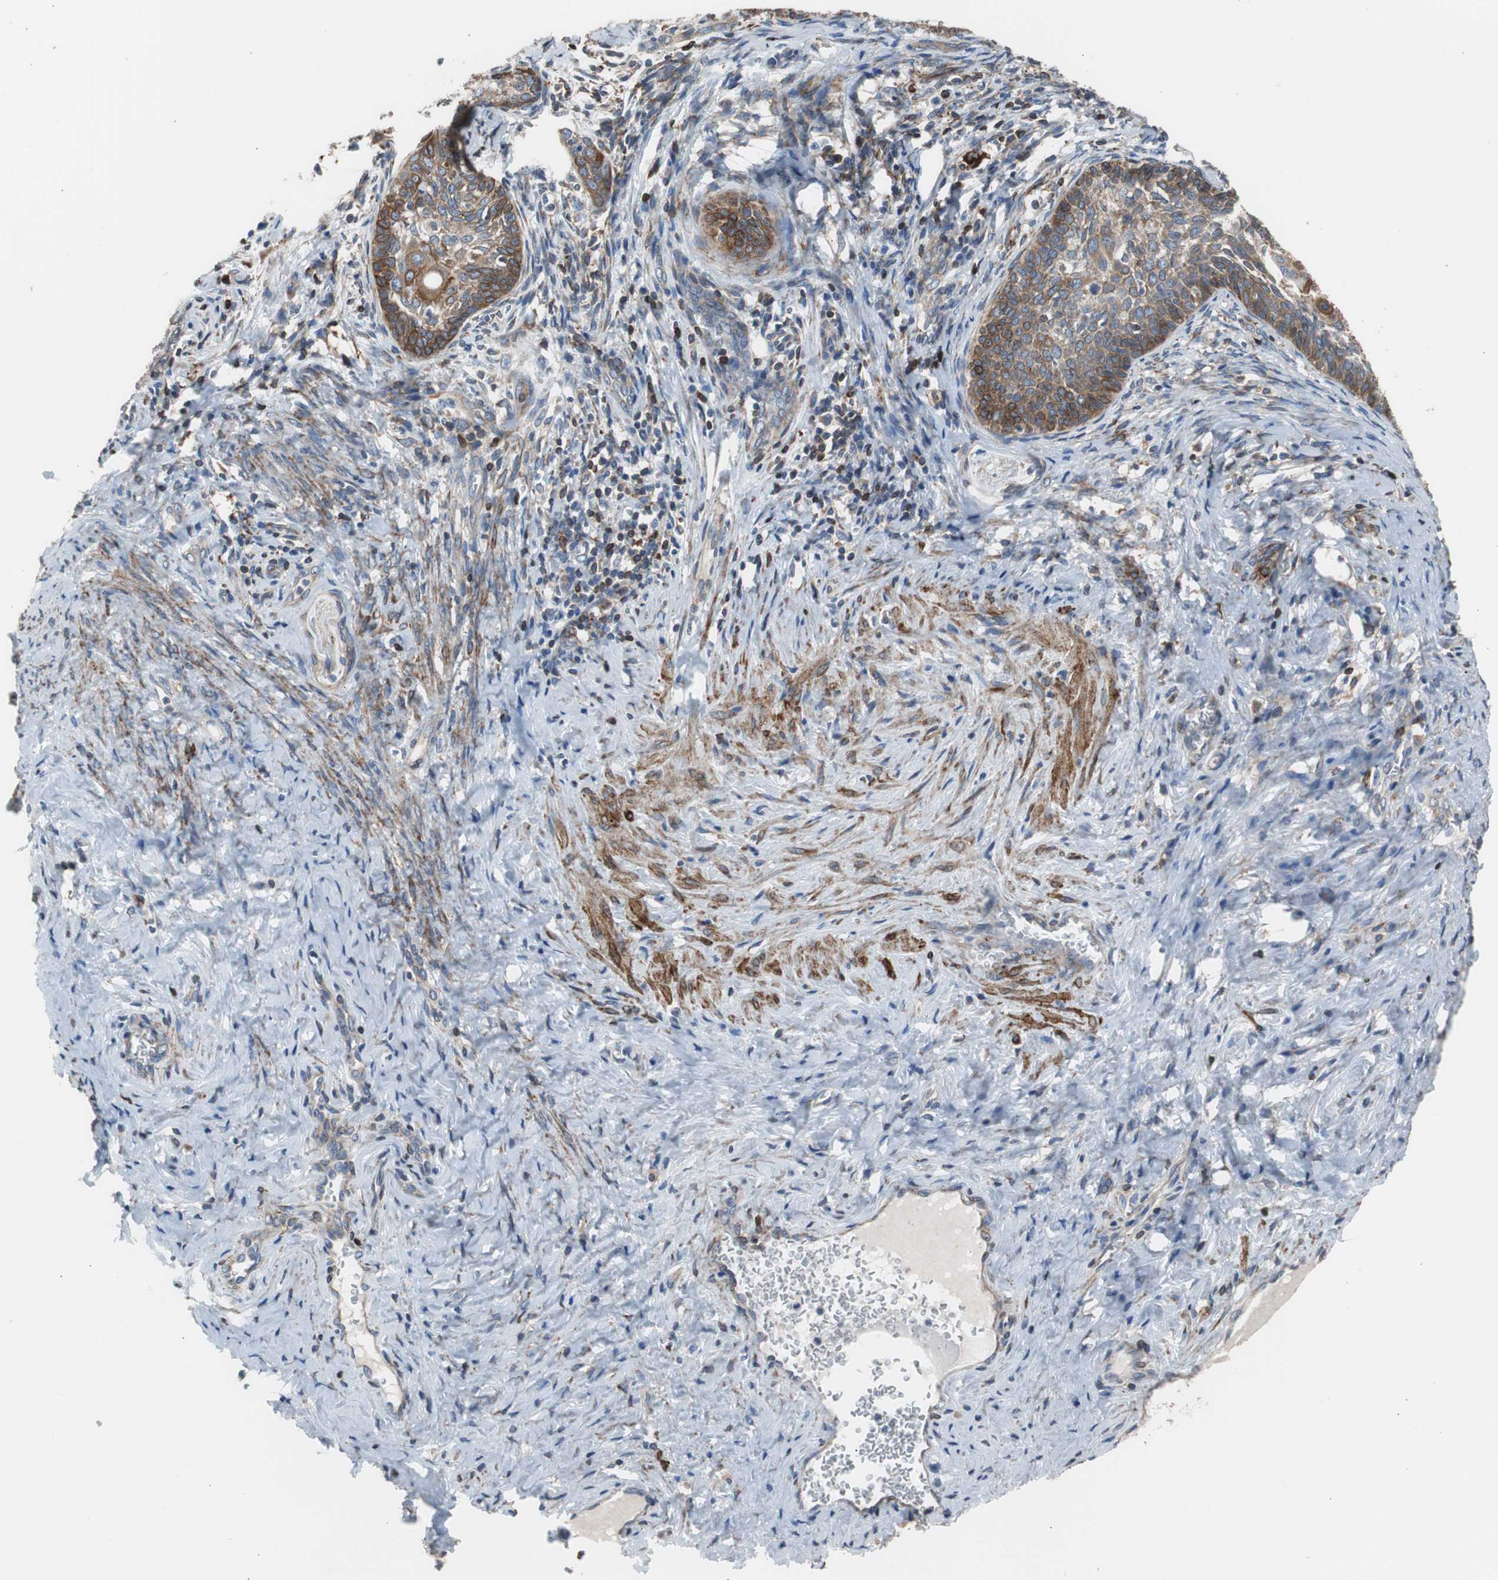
{"staining": {"intensity": "moderate", "quantity": ">75%", "location": "cytoplasmic/membranous"}, "tissue": "cervical cancer", "cell_type": "Tumor cells", "image_type": "cancer", "snomed": [{"axis": "morphology", "description": "Squamous cell carcinoma, NOS"}, {"axis": "topography", "description": "Cervix"}], "caption": "Protein staining by immunohistochemistry displays moderate cytoplasmic/membranous positivity in about >75% of tumor cells in cervical cancer (squamous cell carcinoma). (DAB IHC, brown staining for protein, blue staining for nuclei).", "gene": "PBXIP1", "patient": {"sex": "female", "age": 33}}